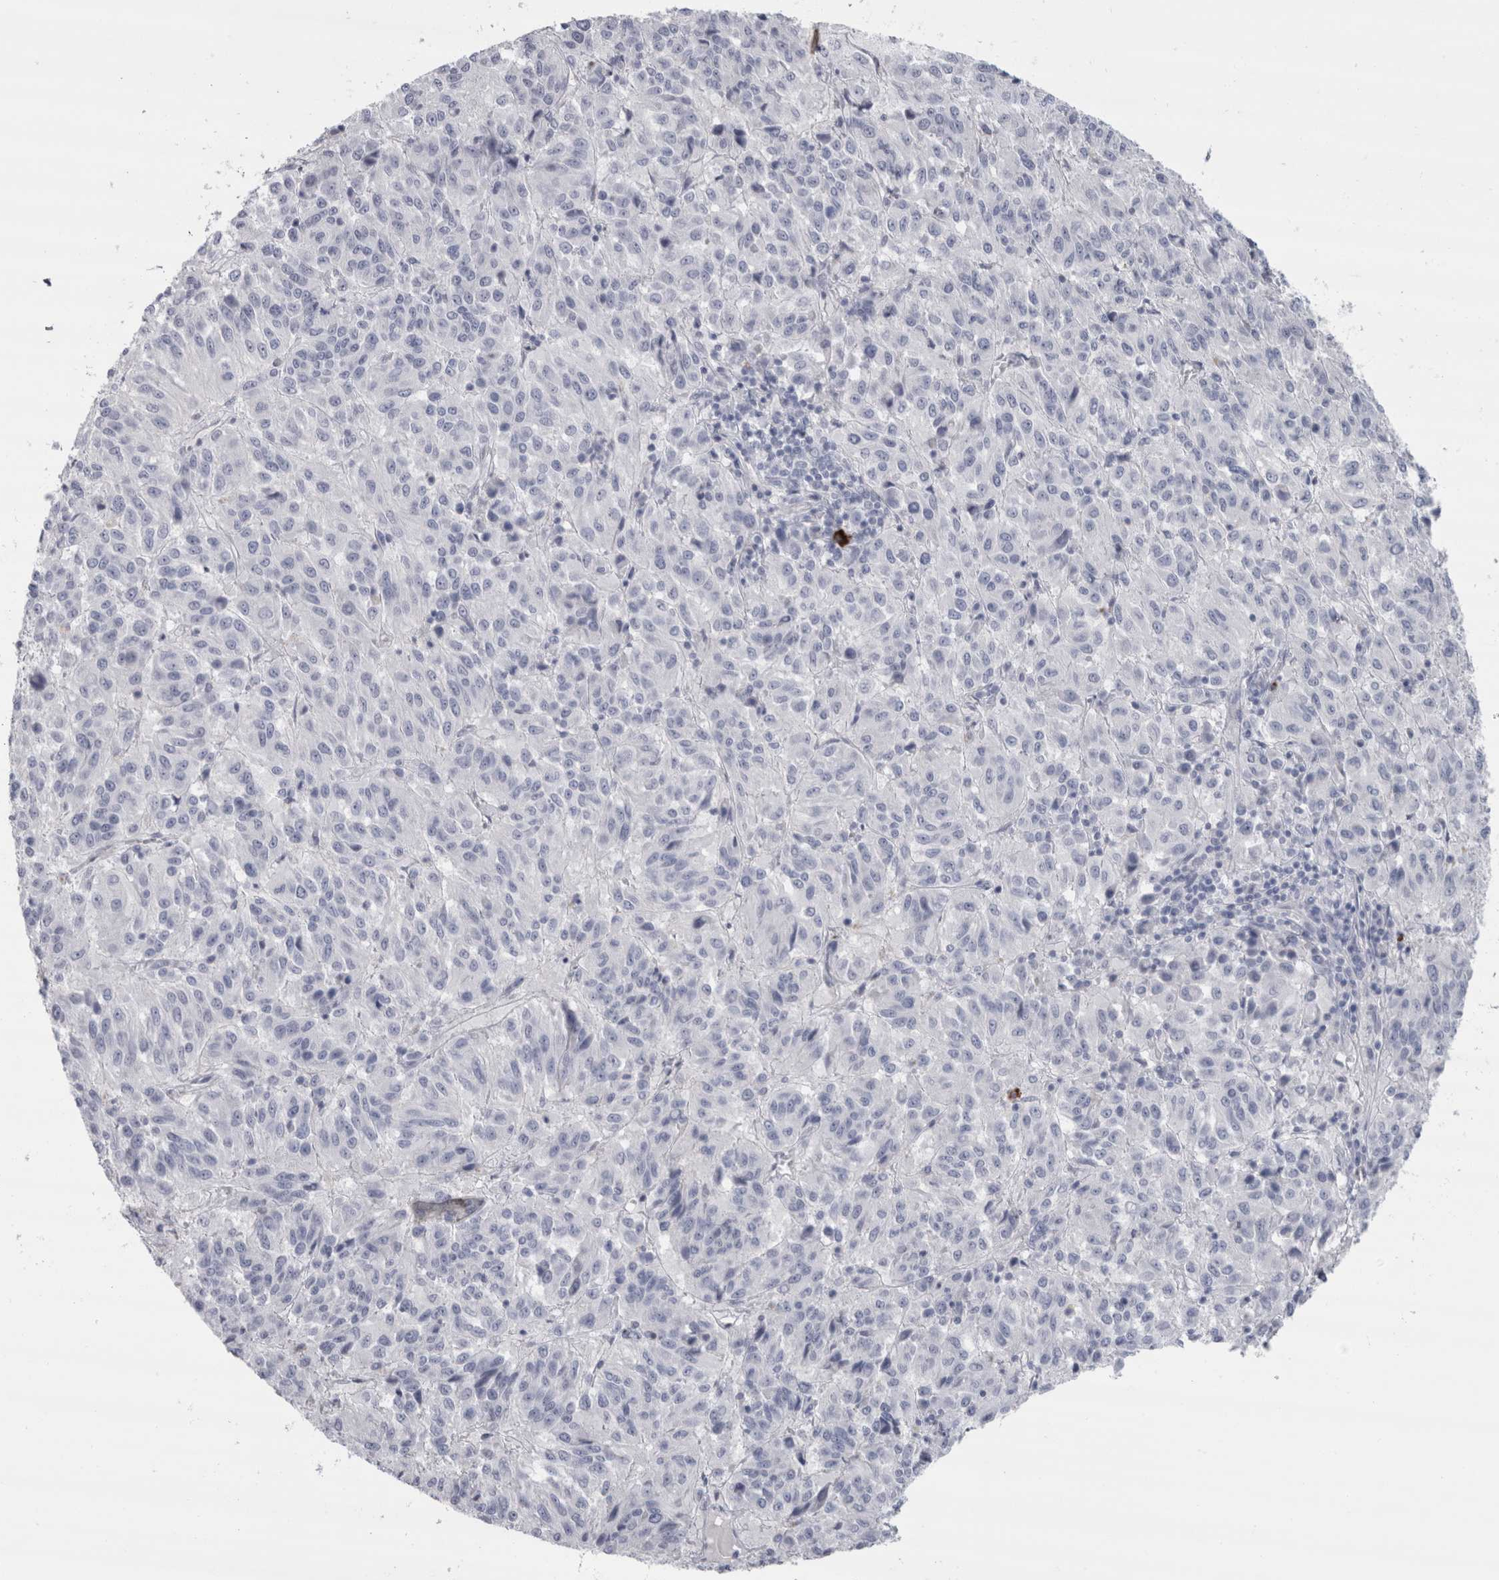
{"staining": {"intensity": "negative", "quantity": "none", "location": "none"}, "tissue": "melanoma", "cell_type": "Tumor cells", "image_type": "cancer", "snomed": [{"axis": "morphology", "description": "Malignant melanoma, Metastatic site"}, {"axis": "topography", "description": "Lung"}], "caption": "An IHC histopathology image of malignant melanoma (metastatic site) is shown. There is no staining in tumor cells of malignant melanoma (metastatic site).", "gene": "CDH17", "patient": {"sex": "male", "age": 64}}